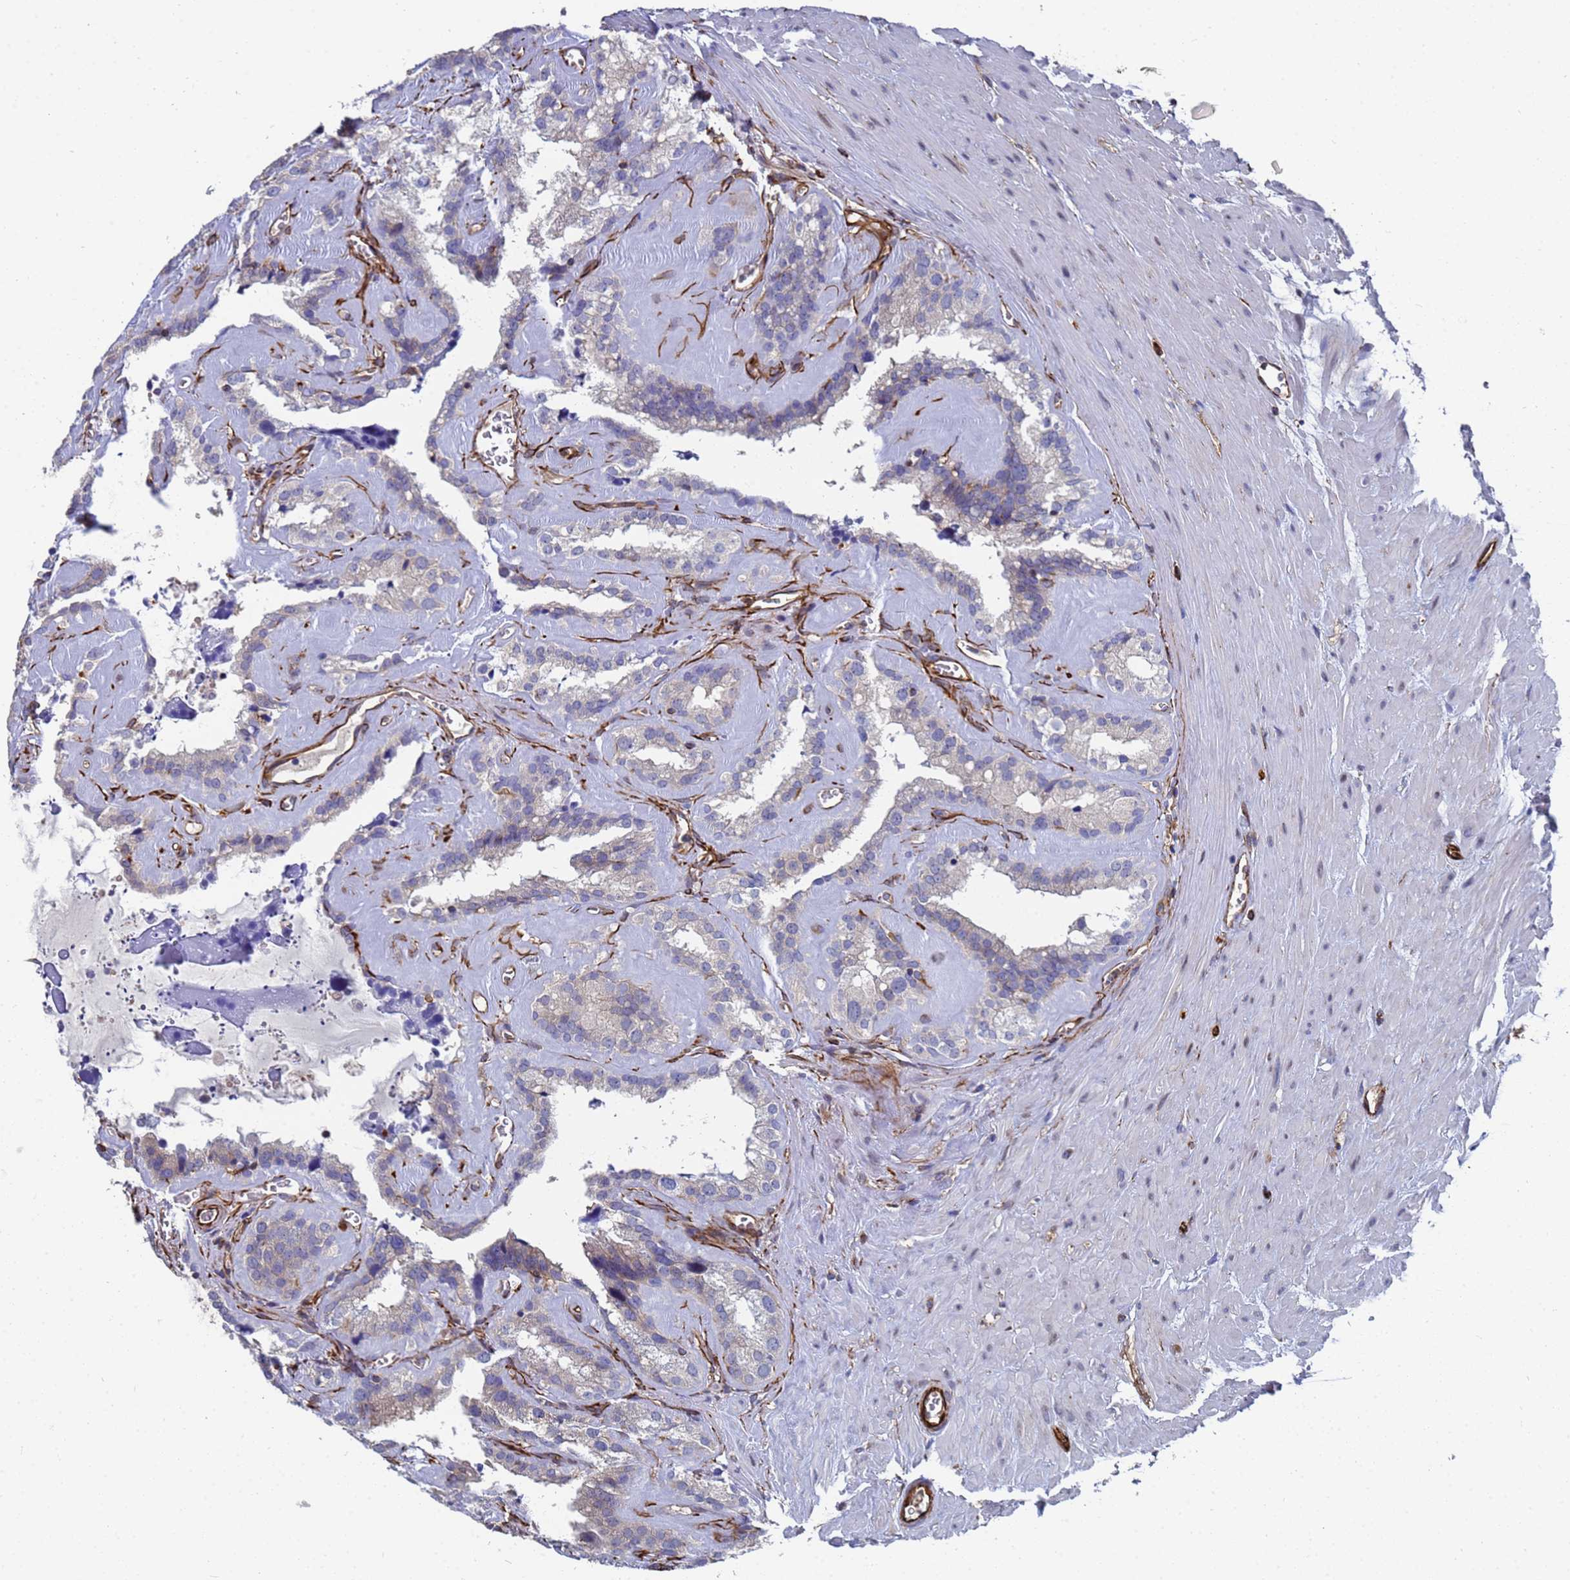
{"staining": {"intensity": "negative", "quantity": "none", "location": "none"}, "tissue": "seminal vesicle", "cell_type": "Glandular cells", "image_type": "normal", "snomed": [{"axis": "morphology", "description": "Normal tissue, NOS"}, {"axis": "topography", "description": "Prostate"}, {"axis": "topography", "description": "Seminal veicle"}], "caption": "Protein analysis of unremarkable seminal vesicle displays no significant positivity in glandular cells.", "gene": "SYT13", "patient": {"sex": "male", "age": 59}}